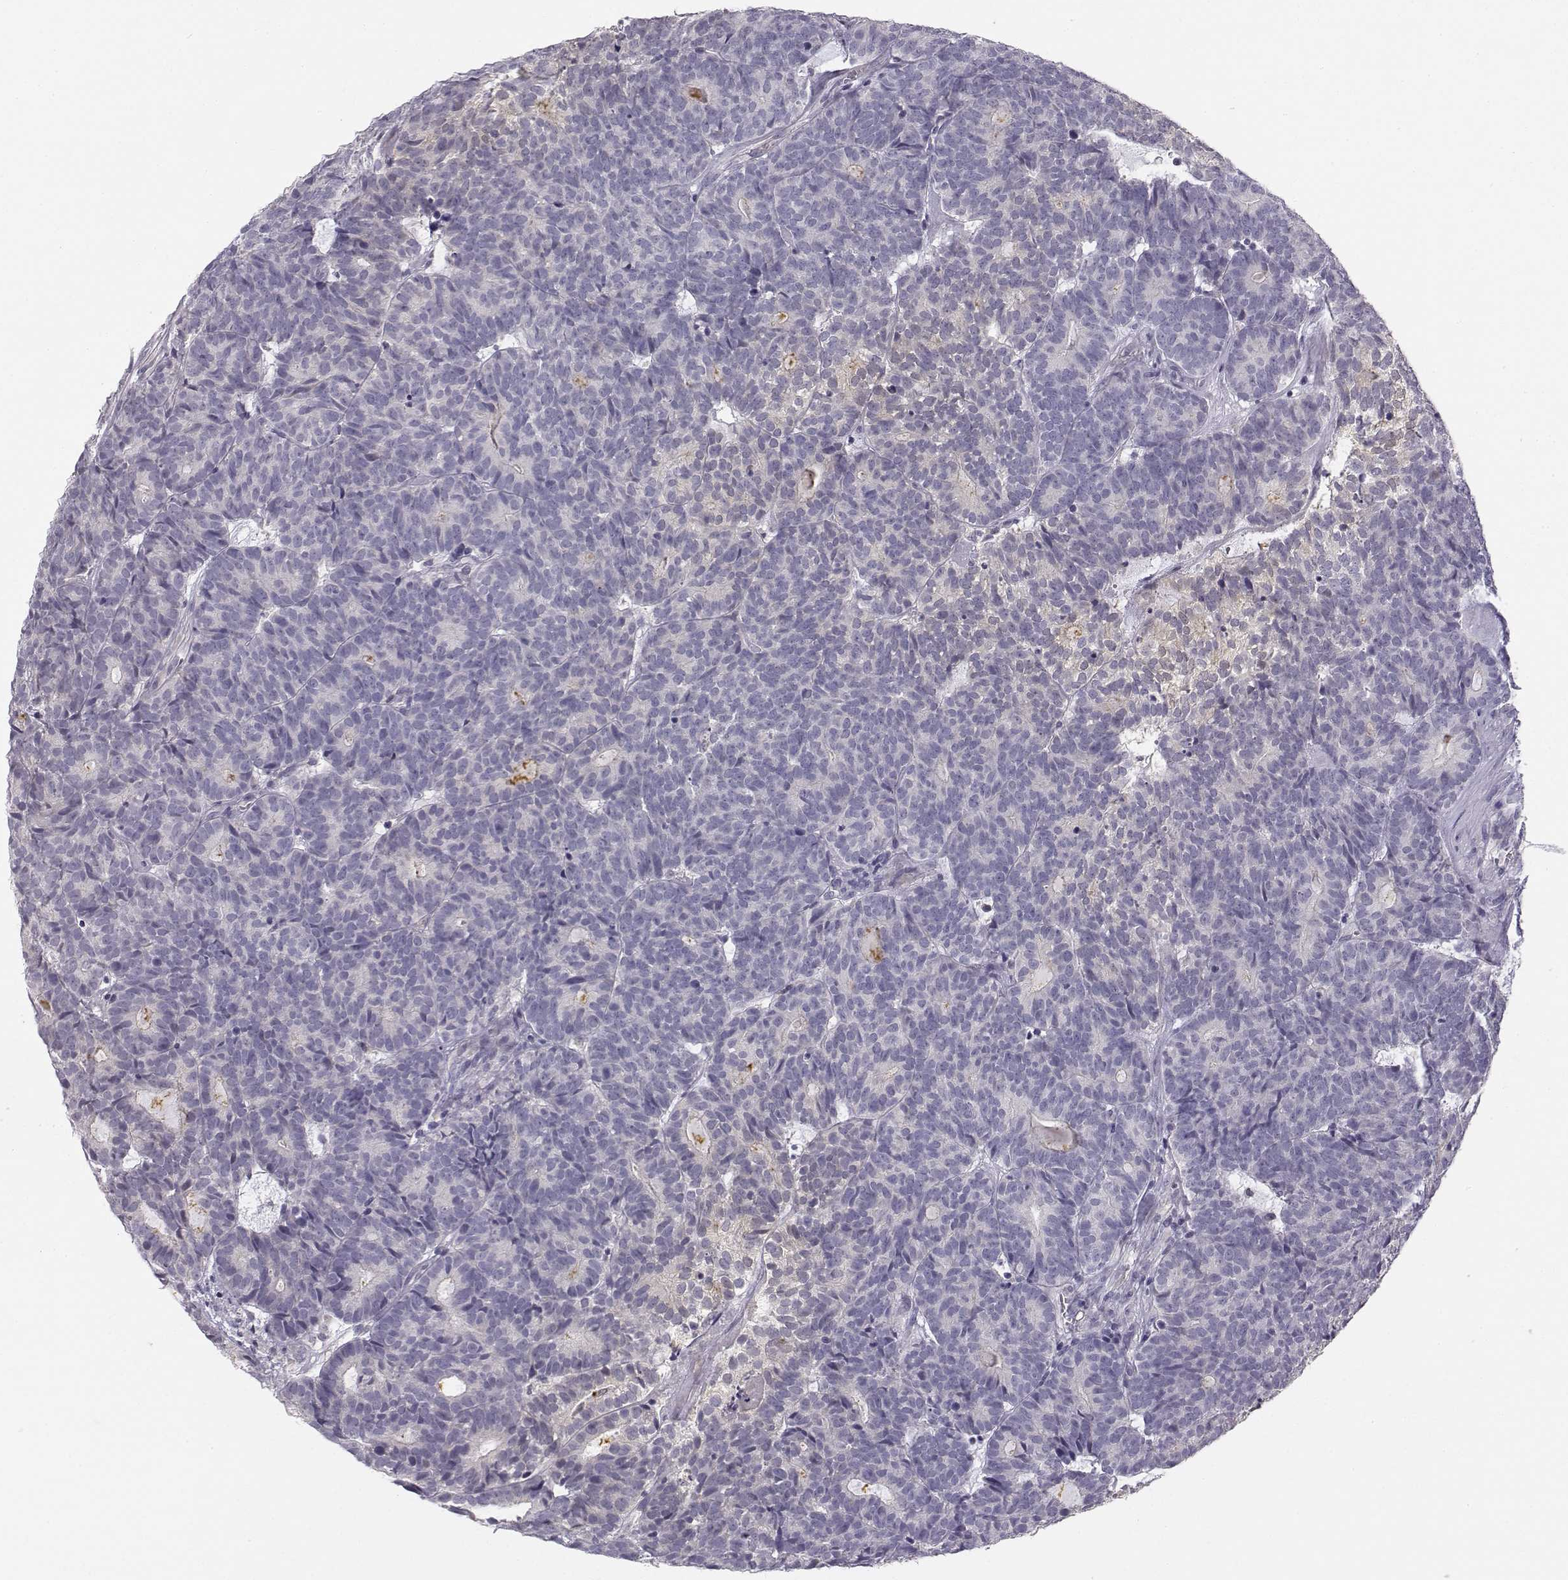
{"staining": {"intensity": "weak", "quantity": "<25%", "location": "cytoplasmic/membranous"}, "tissue": "head and neck cancer", "cell_type": "Tumor cells", "image_type": "cancer", "snomed": [{"axis": "morphology", "description": "Adenocarcinoma, NOS"}, {"axis": "topography", "description": "Head-Neck"}], "caption": "Immunohistochemistry (IHC) of human head and neck adenocarcinoma reveals no expression in tumor cells.", "gene": "ACSL6", "patient": {"sex": "female", "age": 81}}